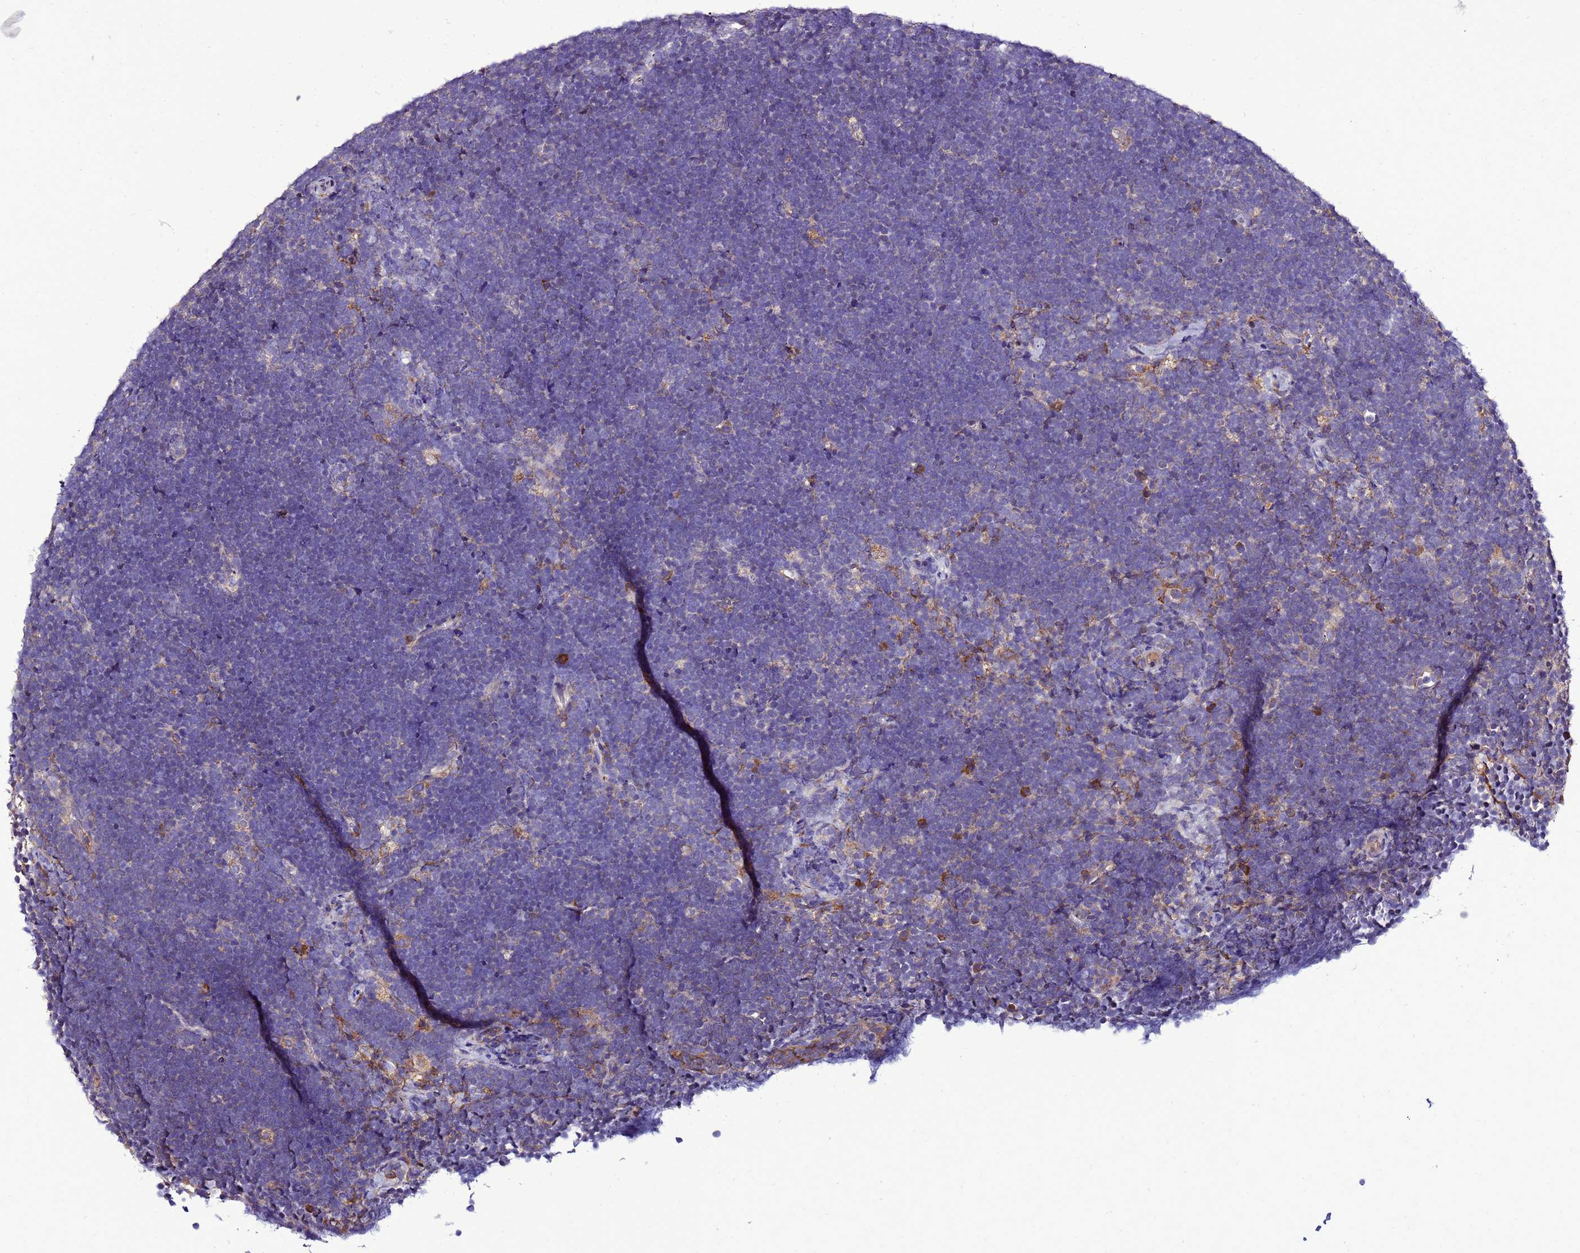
{"staining": {"intensity": "negative", "quantity": "none", "location": "none"}, "tissue": "lymphoma", "cell_type": "Tumor cells", "image_type": "cancer", "snomed": [{"axis": "morphology", "description": "Malignant lymphoma, non-Hodgkin's type, High grade"}, {"axis": "topography", "description": "Lymph node"}], "caption": "Immunohistochemistry histopathology image of neoplastic tissue: human malignant lymphoma, non-Hodgkin's type (high-grade) stained with DAB displays no significant protein staining in tumor cells. Brightfield microscopy of immunohistochemistry stained with DAB (3,3'-diaminobenzidine) (brown) and hematoxylin (blue), captured at high magnification.", "gene": "ANTKMT", "patient": {"sex": "male", "age": 13}}